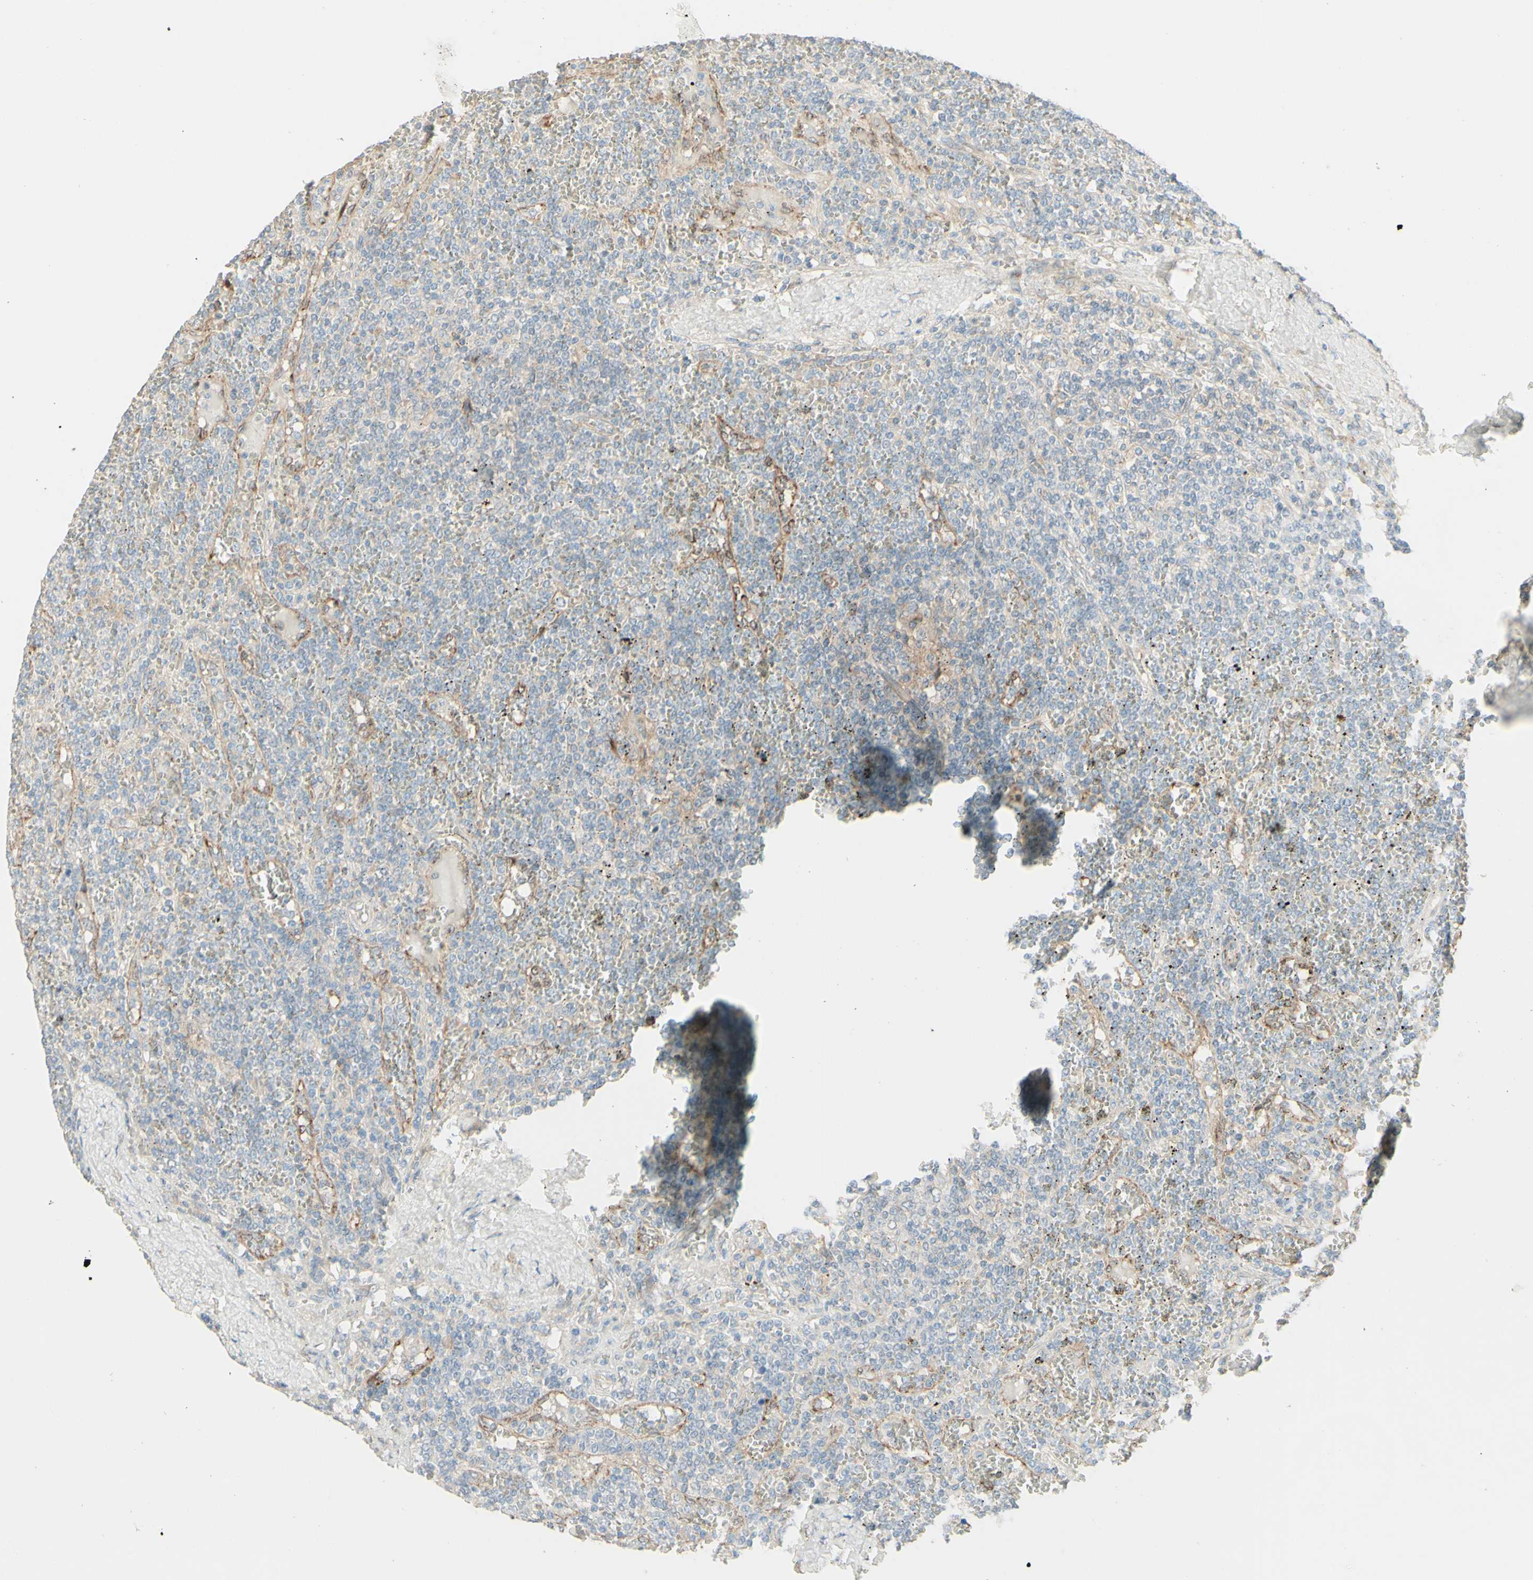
{"staining": {"intensity": "negative", "quantity": "none", "location": "none"}, "tissue": "lymphoma", "cell_type": "Tumor cells", "image_type": "cancer", "snomed": [{"axis": "morphology", "description": "Malignant lymphoma, non-Hodgkin's type, Low grade"}, {"axis": "topography", "description": "Spleen"}], "caption": "Tumor cells are negative for brown protein staining in malignant lymphoma, non-Hodgkin's type (low-grade). (DAB IHC, high magnification).", "gene": "RNF149", "patient": {"sex": "female", "age": 19}}